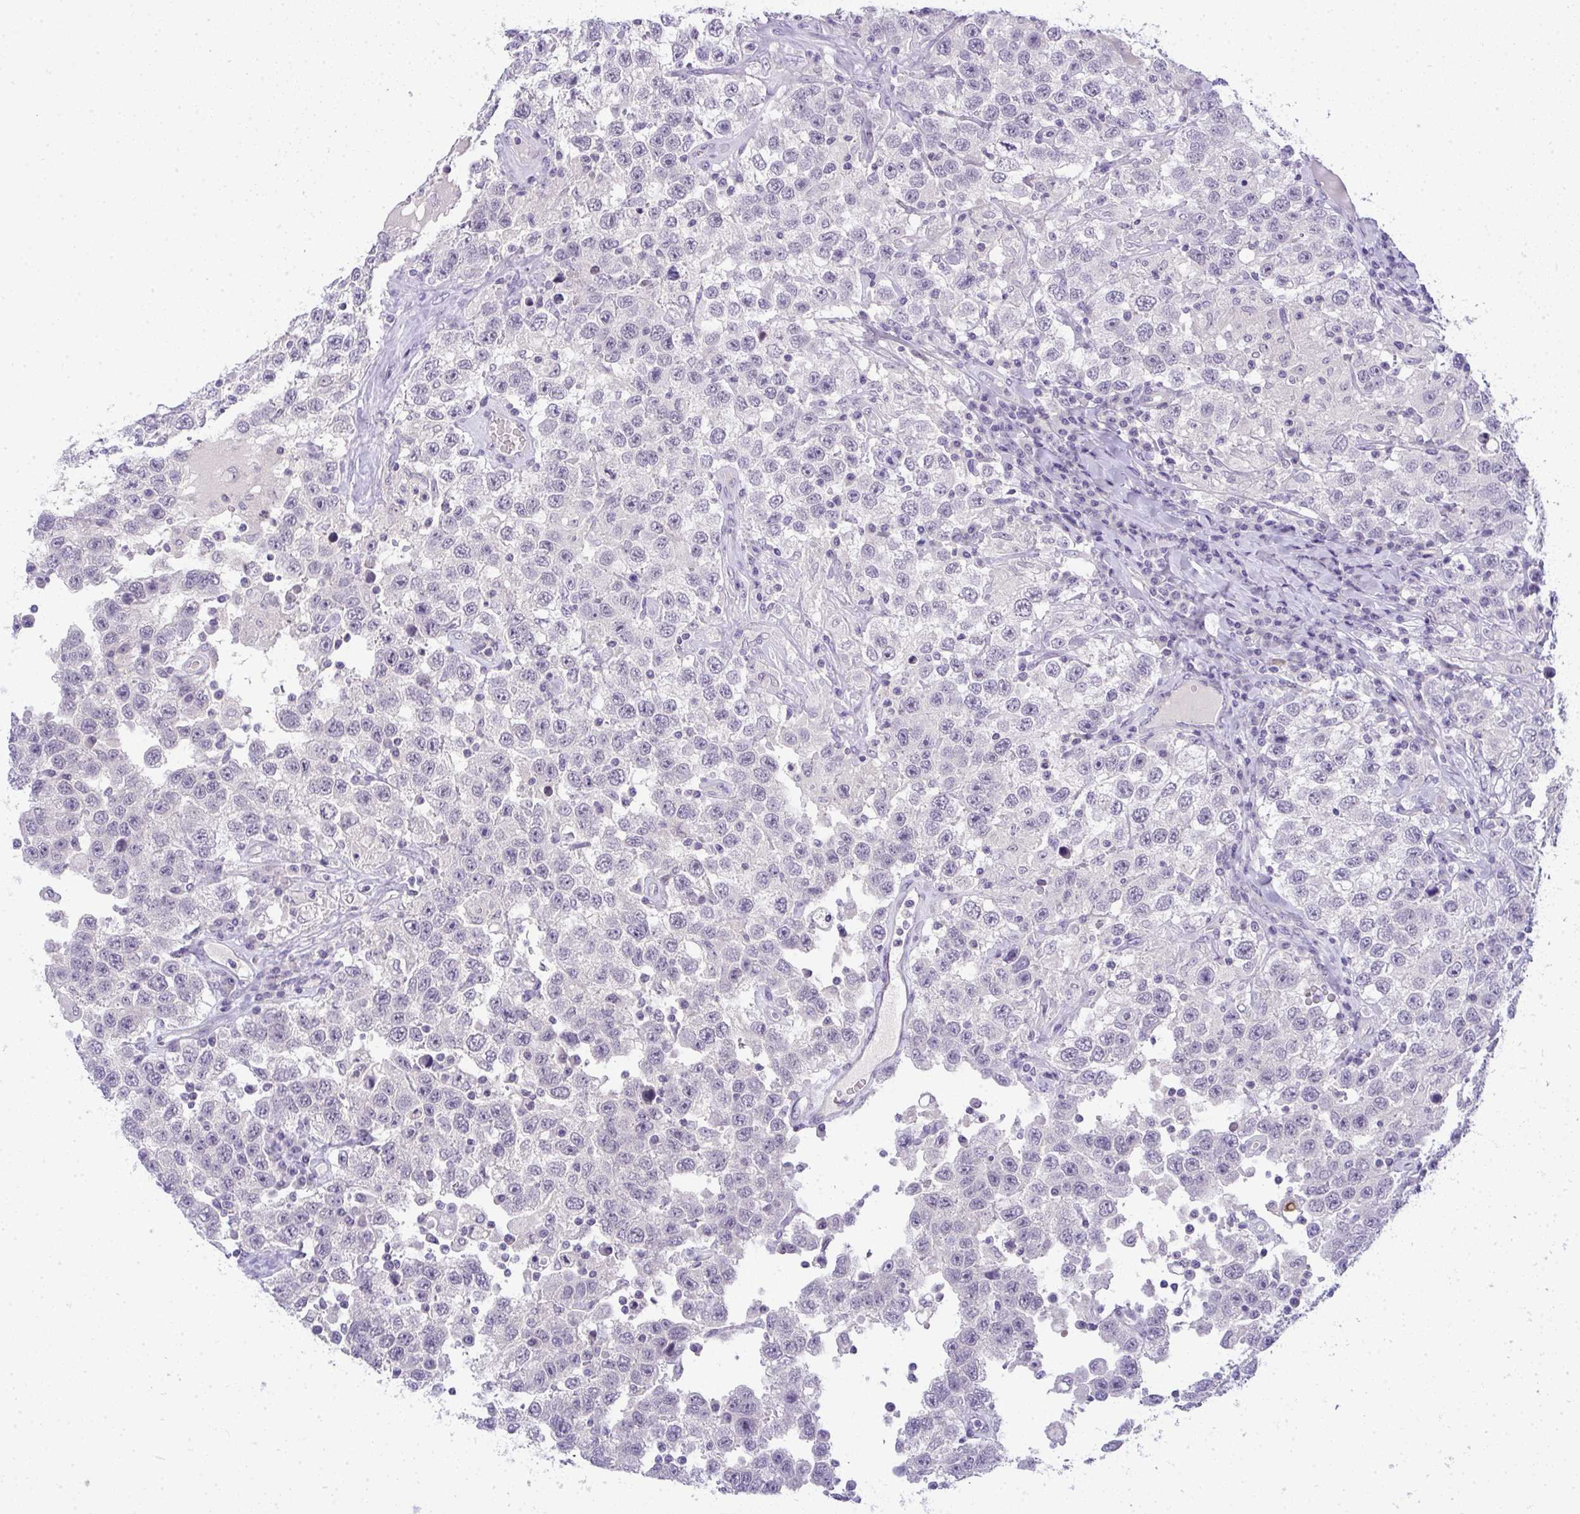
{"staining": {"intensity": "negative", "quantity": "none", "location": "none"}, "tissue": "testis cancer", "cell_type": "Tumor cells", "image_type": "cancer", "snomed": [{"axis": "morphology", "description": "Seminoma, NOS"}, {"axis": "topography", "description": "Testis"}], "caption": "DAB (3,3'-diaminobenzidine) immunohistochemical staining of testis cancer displays no significant expression in tumor cells. (DAB (3,3'-diaminobenzidine) immunohistochemistry (IHC) with hematoxylin counter stain).", "gene": "TMEM82", "patient": {"sex": "male", "age": 41}}